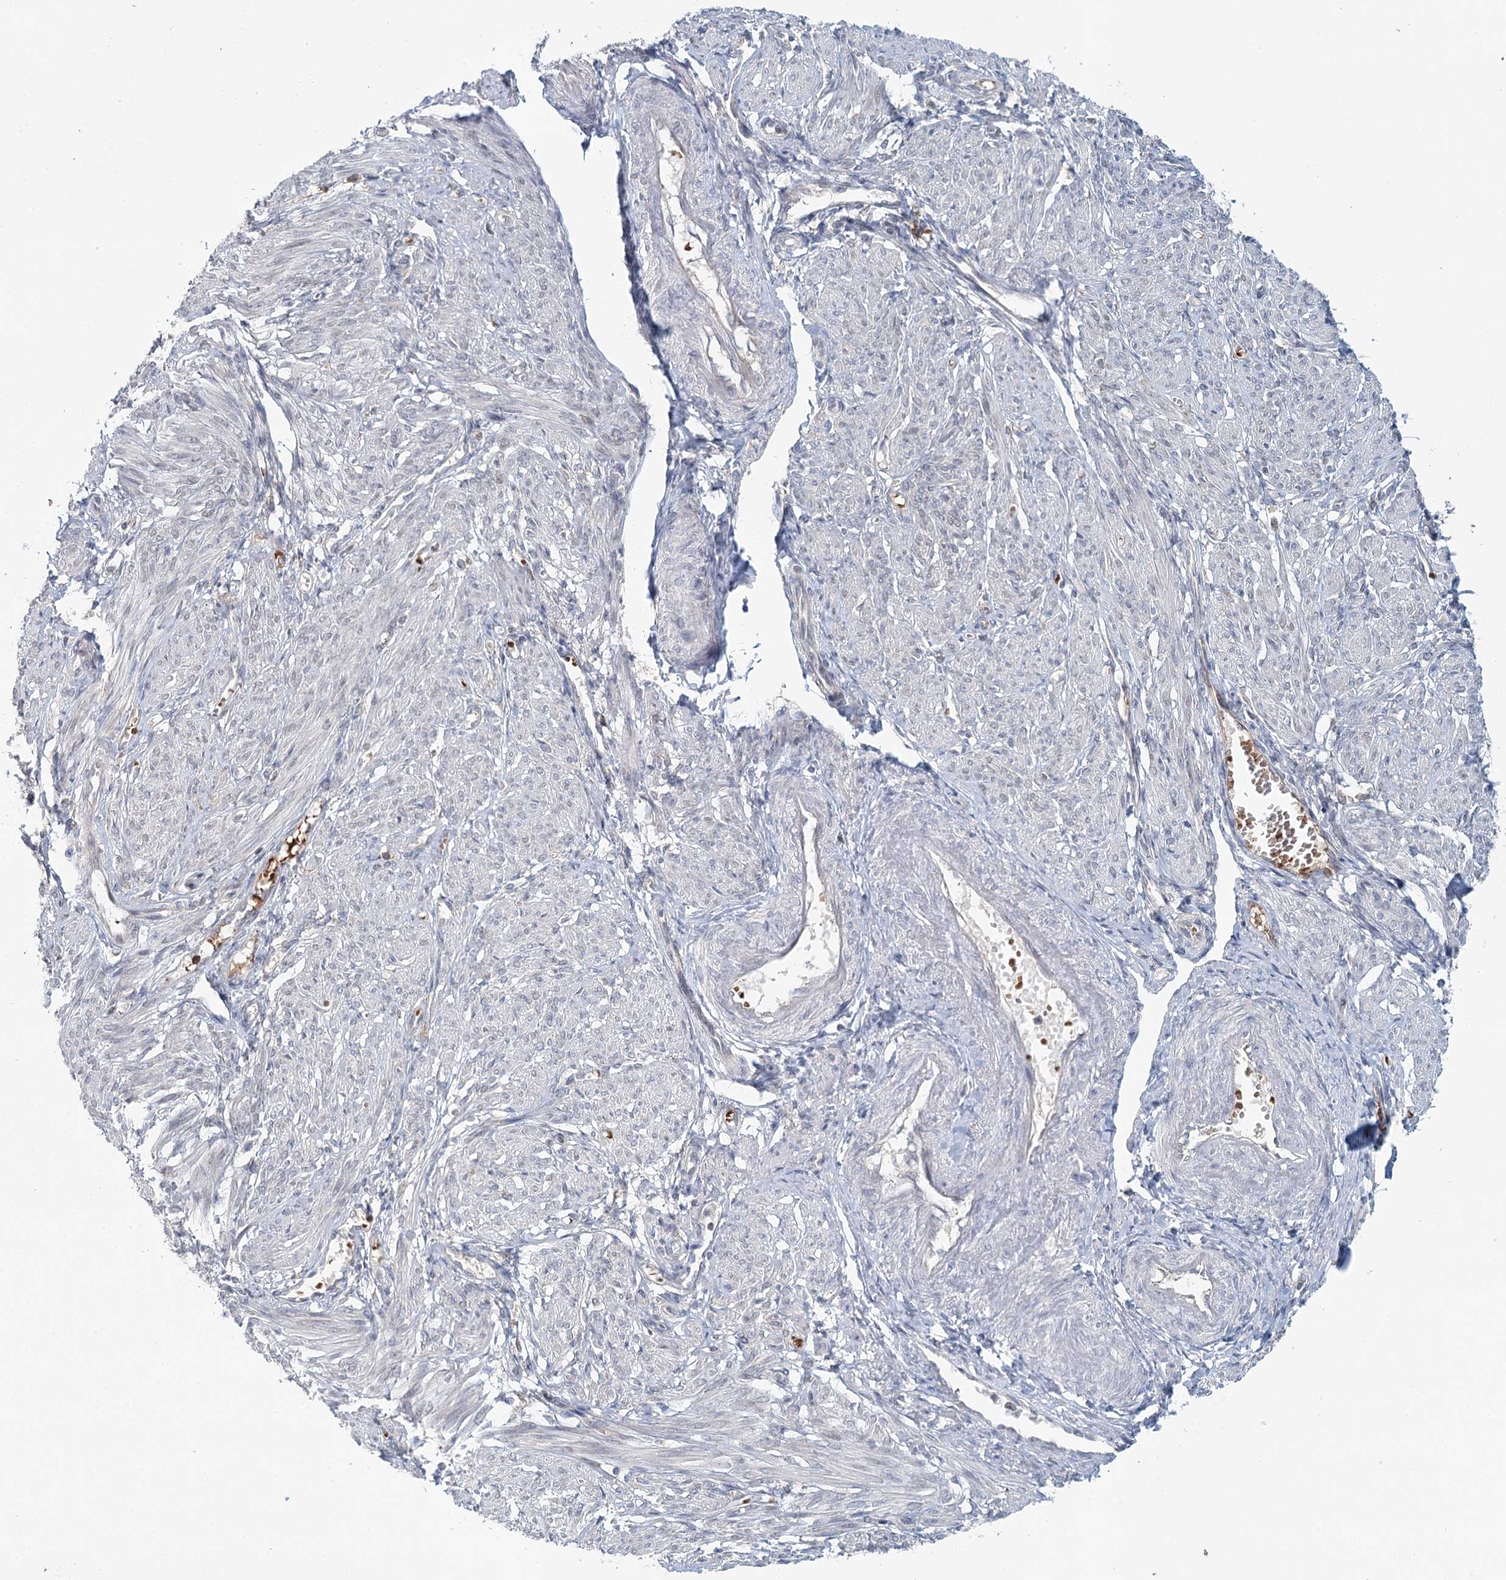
{"staining": {"intensity": "weak", "quantity": "<25%", "location": "nuclear"}, "tissue": "smooth muscle", "cell_type": "Smooth muscle cells", "image_type": "normal", "snomed": [{"axis": "morphology", "description": "Normal tissue, NOS"}, {"axis": "topography", "description": "Smooth muscle"}], "caption": "IHC micrograph of unremarkable smooth muscle: human smooth muscle stained with DAB reveals no significant protein expression in smooth muscle cells.", "gene": "ADK", "patient": {"sex": "female", "age": 39}}